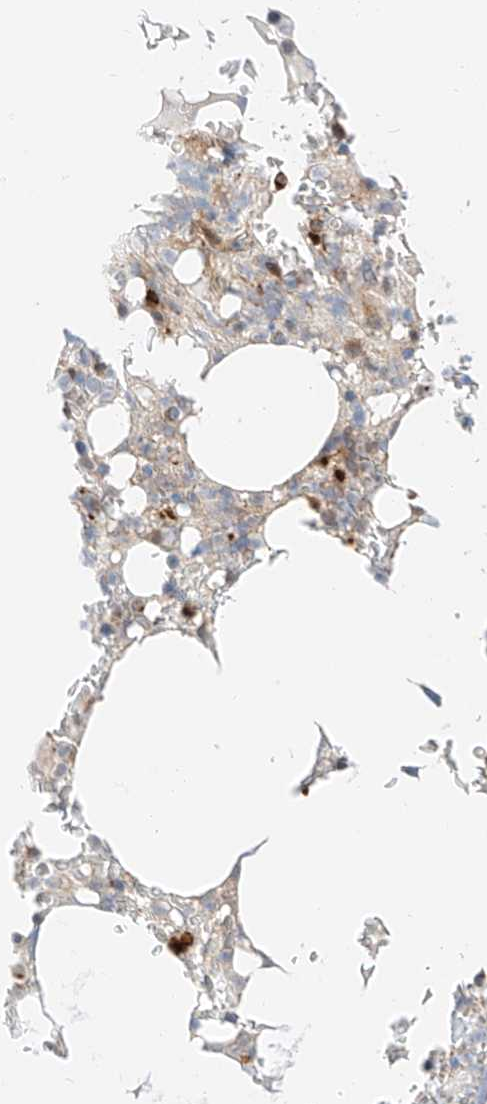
{"staining": {"intensity": "strong", "quantity": "<25%", "location": "cytoplasmic/membranous"}, "tissue": "bone marrow", "cell_type": "Hematopoietic cells", "image_type": "normal", "snomed": [{"axis": "morphology", "description": "Normal tissue, NOS"}, {"axis": "topography", "description": "Bone marrow"}], "caption": "This histopathology image displays immunohistochemistry (IHC) staining of benign bone marrow, with medium strong cytoplasmic/membranous staining in about <25% of hematopoietic cells.", "gene": "CARMIL1", "patient": {"sex": "male", "age": 58}}